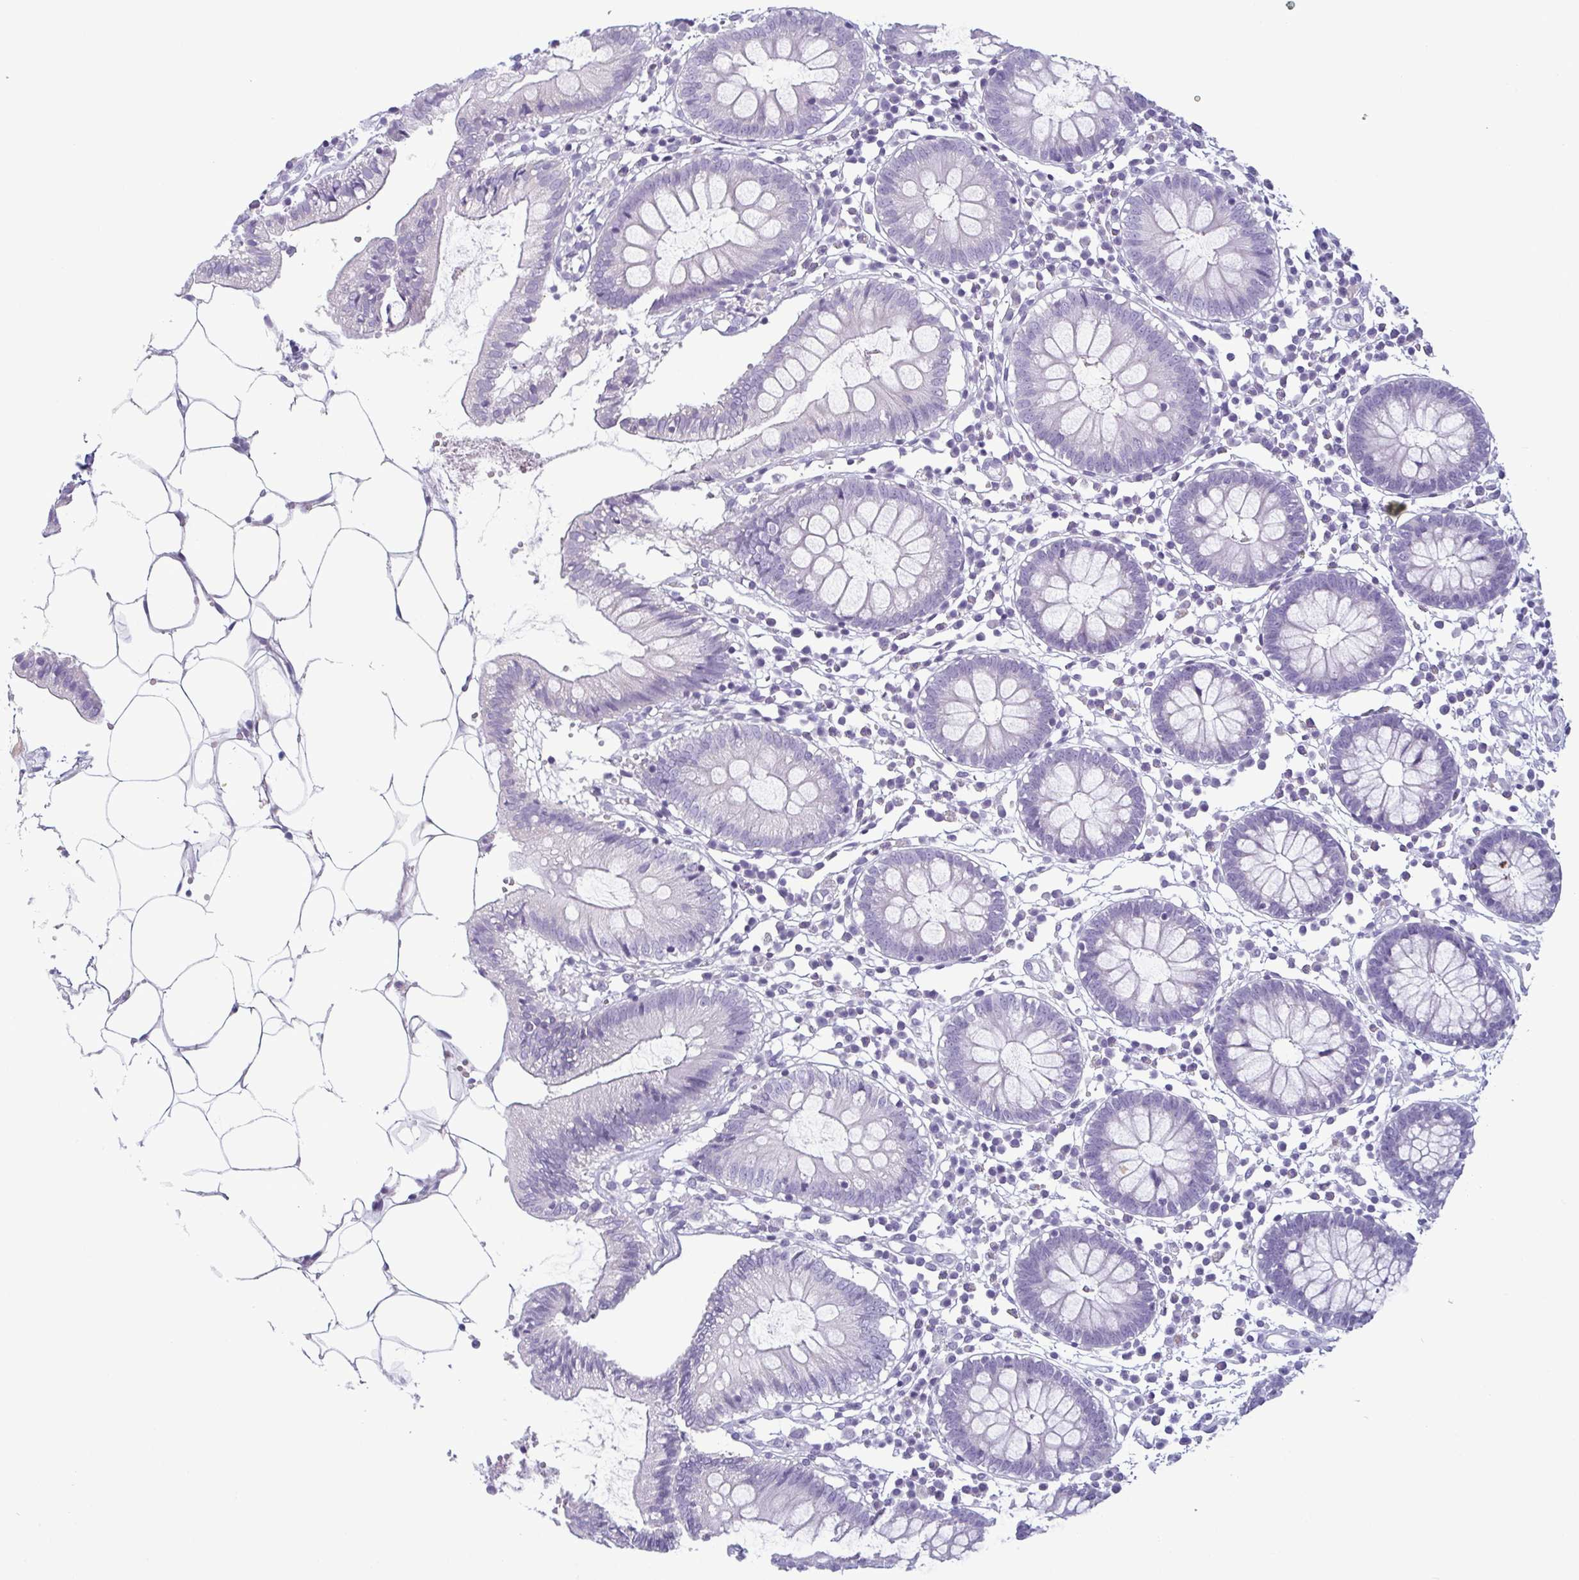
{"staining": {"intensity": "negative", "quantity": "none", "location": "none"}, "tissue": "colon", "cell_type": "Endothelial cells", "image_type": "normal", "snomed": [{"axis": "morphology", "description": "Normal tissue, NOS"}, {"axis": "morphology", "description": "Adenocarcinoma, NOS"}, {"axis": "topography", "description": "Colon"}], "caption": "Immunohistochemical staining of unremarkable human colon exhibits no significant expression in endothelial cells. (Brightfield microscopy of DAB immunohistochemistry at high magnification).", "gene": "KRT78", "patient": {"sex": "male", "age": 83}}